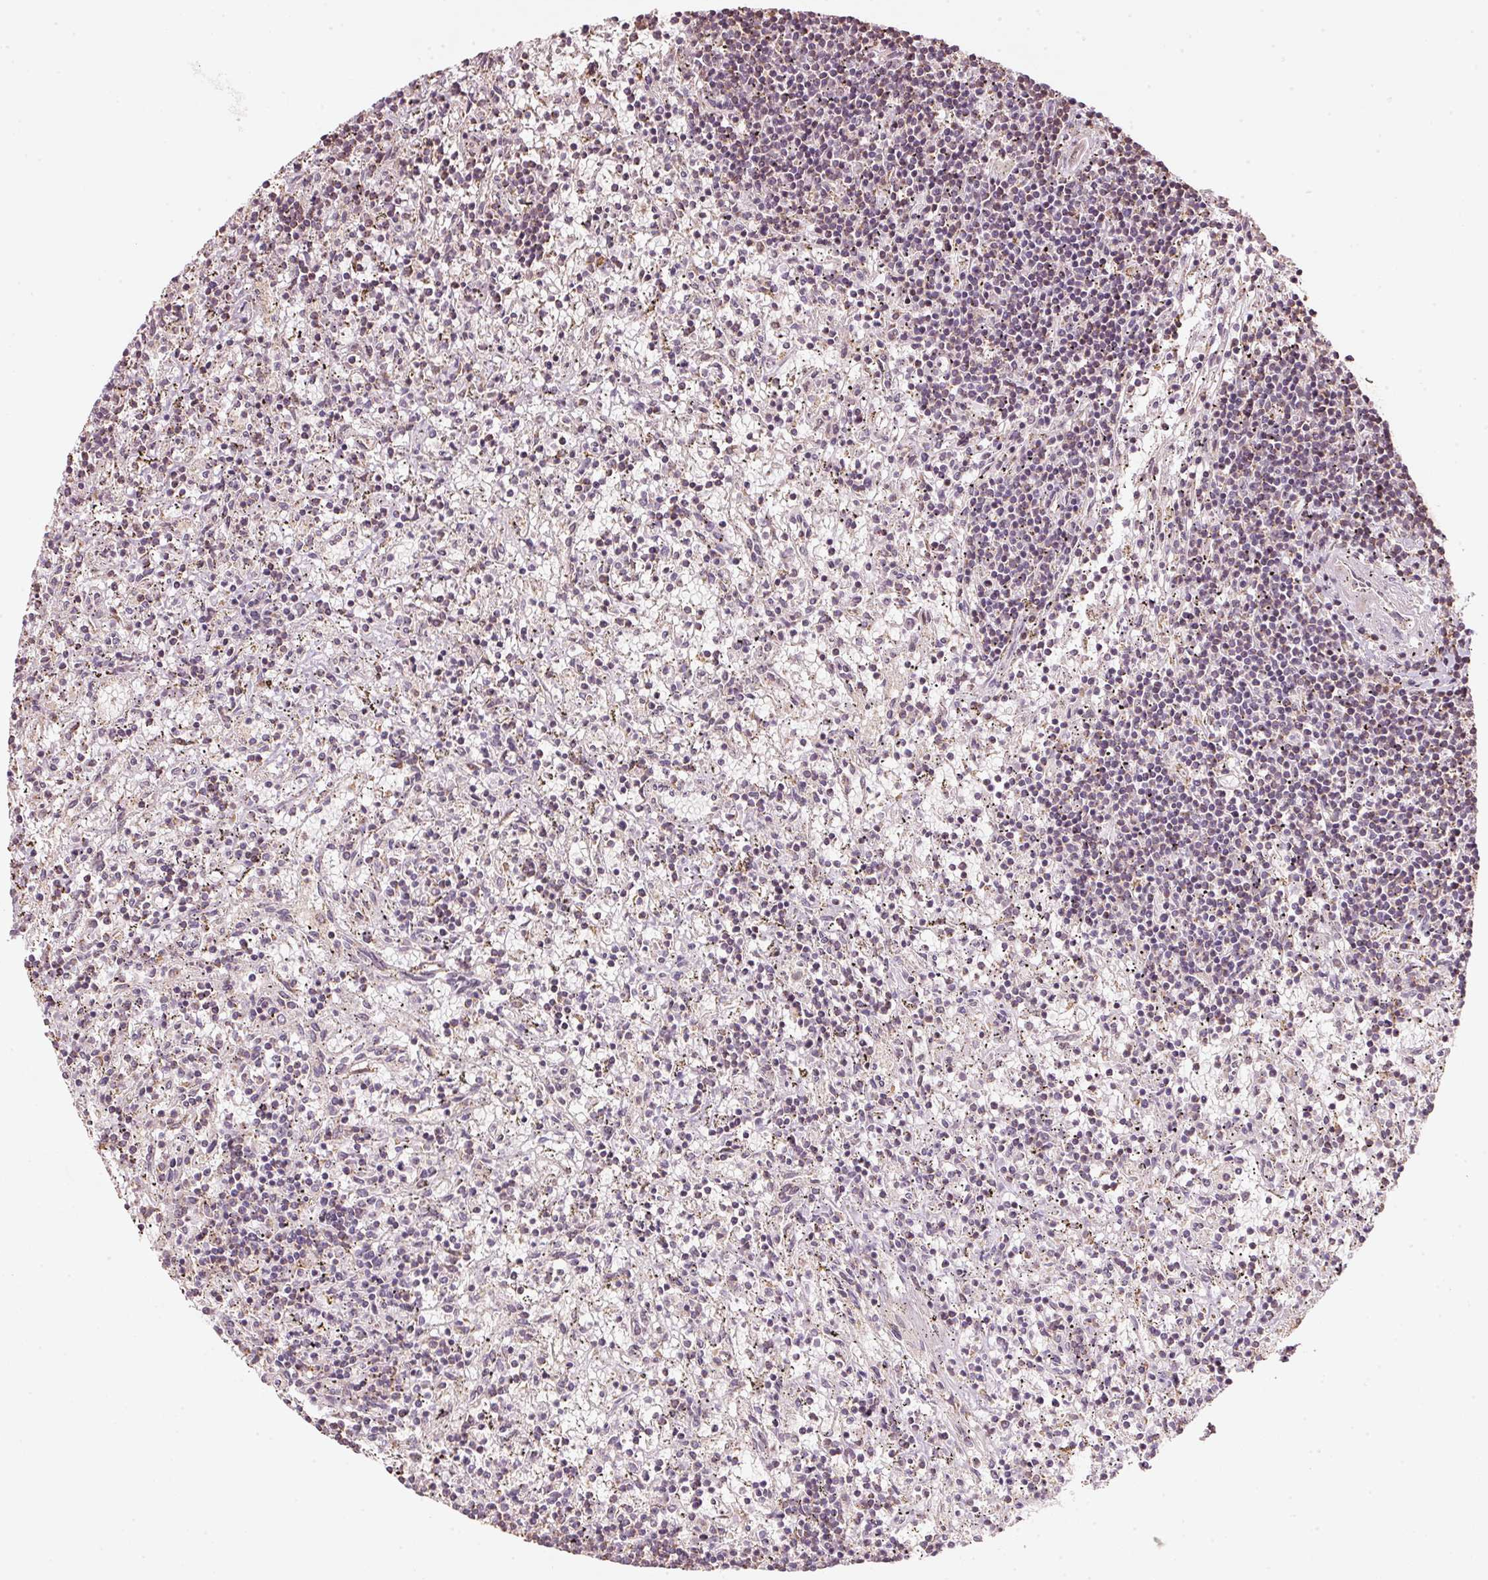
{"staining": {"intensity": "weak", "quantity": "<25%", "location": "cytoplasmic/membranous"}, "tissue": "lymphoma", "cell_type": "Tumor cells", "image_type": "cancer", "snomed": [{"axis": "morphology", "description": "Malignant lymphoma, non-Hodgkin's type, Low grade"}, {"axis": "topography", "description": "Spleen"}], "caption": "Tumor cells show no significant expression in lymphoma.", "gene": "RAB35", "patient": {"sex": "male", "age": 76}}